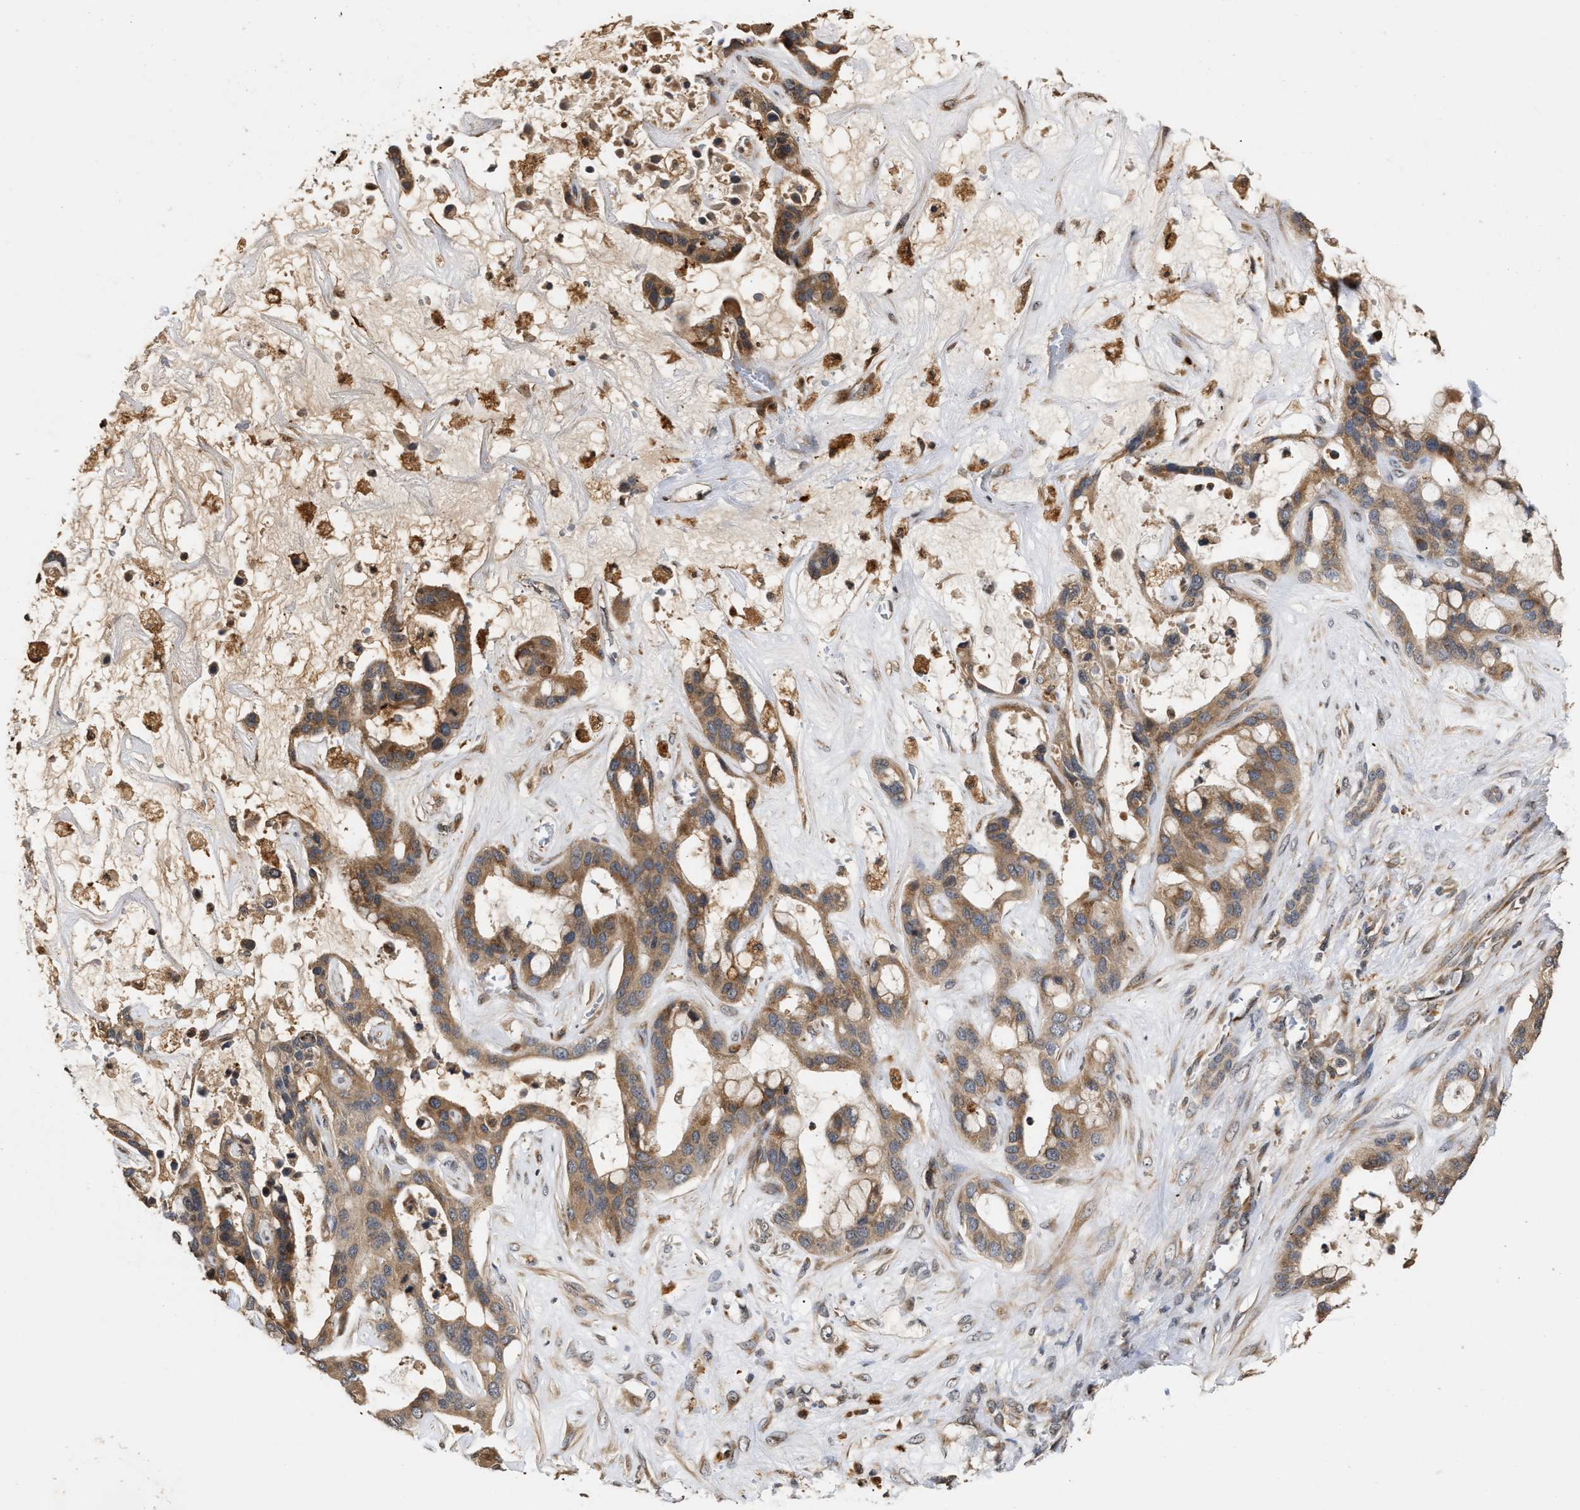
{"staining": {"intensity": "moderate", "quantity": ">75%", "location": "cytoplasmic/membranous"}, "tissue": "liver cancer", "cell_type": "Tumor cells", "image_type": "cancer", "snomed": [{"axis": "morphology", "description": "Cholangiocarcinoma"}, {"axis": "topography", "description": "Liver"}], "caption": "Tumor cells demonstrate medium levels of moderate cytoplasmic/membranous expression in approximately >75% of cells in cholangiocarcinoma (liver).", "gene": "SAR1A", "patient": {"sex": "female", "age": 65}}